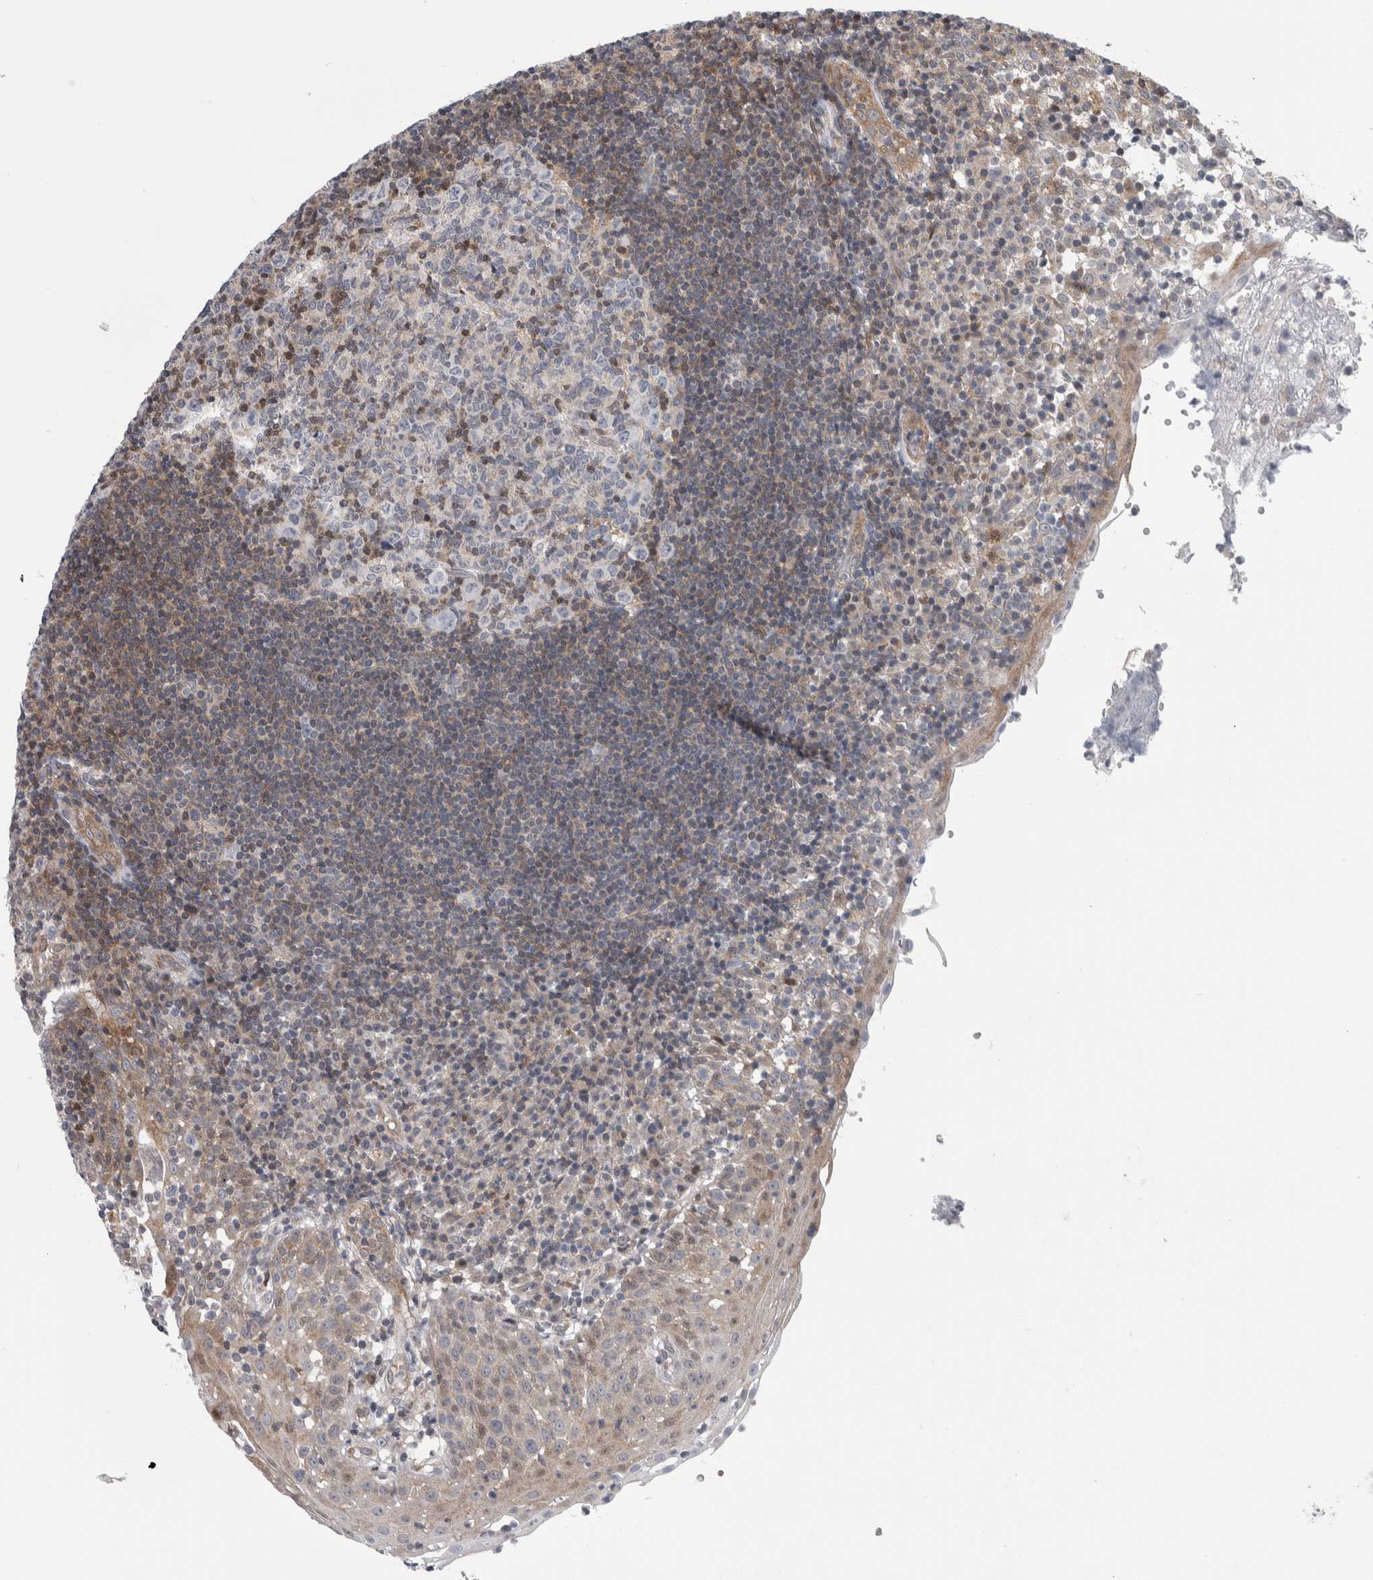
{"staining": {"intensity": "weak", "quantity": "<25%", "location": "cytoplasmic/membranous"}, "tissue": "tonsil", "cell_type": "Germinal center cells", "image_type": "normal", "snomed": [{"axis": "morphology", "description": "Normal tissue, NOS"}, {"axis": "topography", "description": "Tonsil"}], "caption": "Human tonsil stained for a protein using IHC demonstrates no staining in germinal center cells.", "gene": "PTPA", "patient": {"sex": "female", "age": 40}}